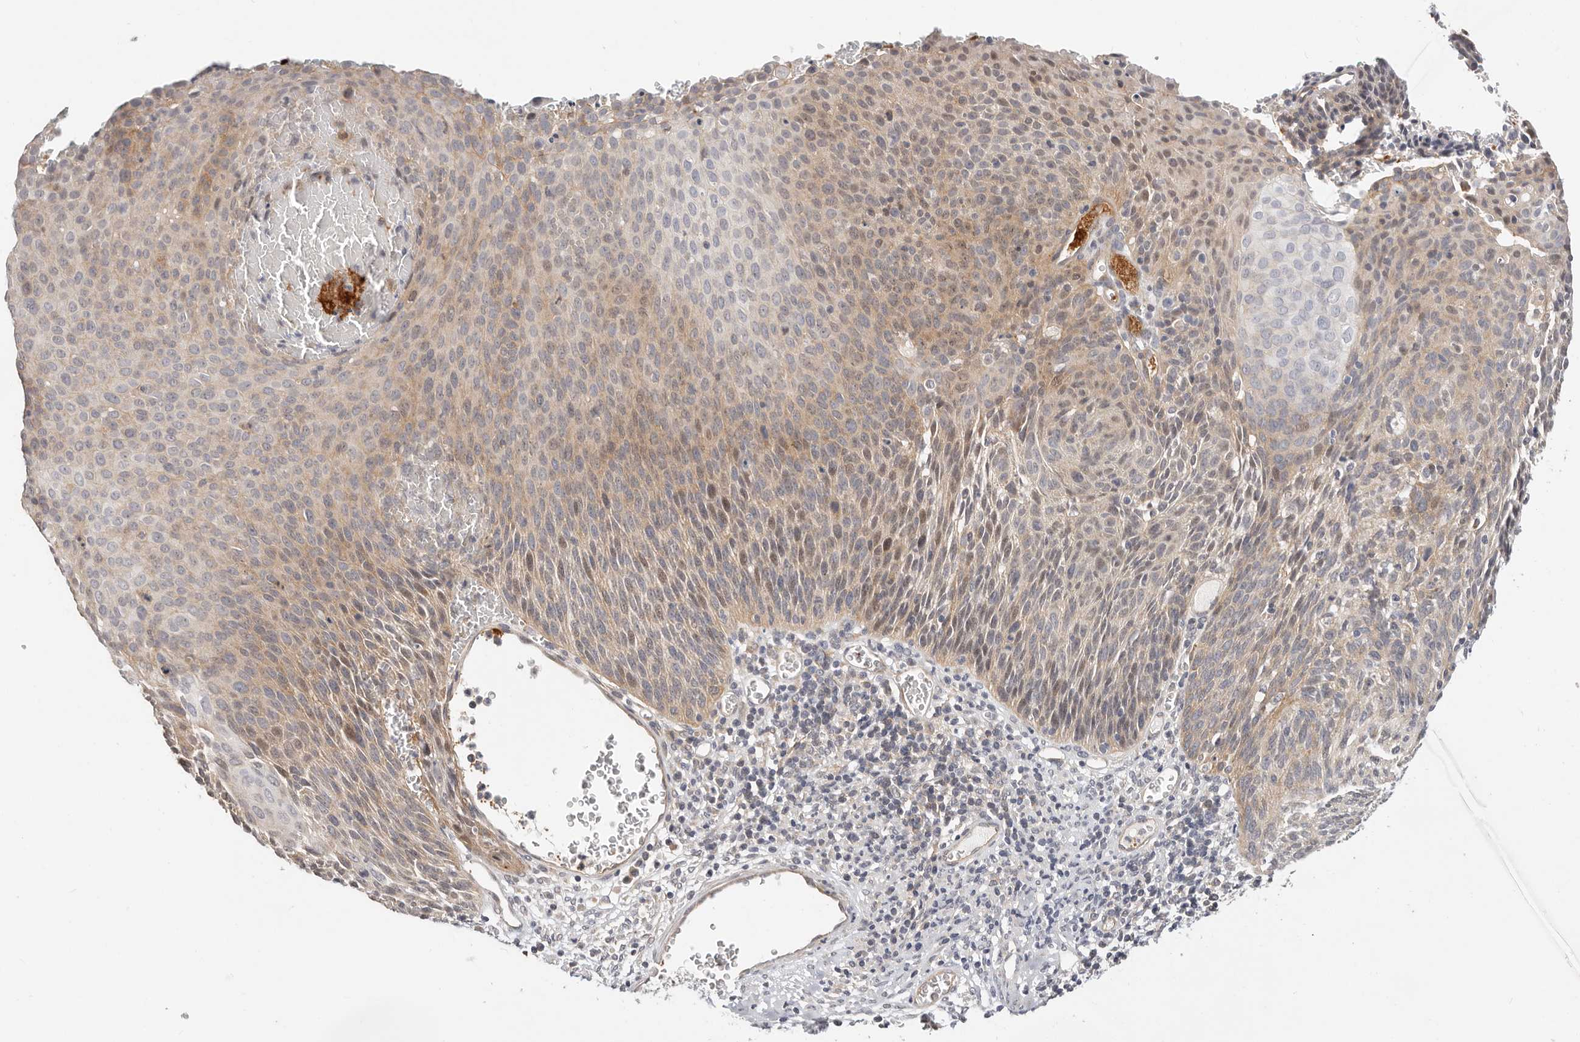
{"staining": {"intensity": "weak", "quantity": "25%-75%", "location": "cytoplasmic/membranous,nuclear"}, "tissue": "cervical cancer", "cell_type": "Tumor cells", "image_type": "cancer", "snomed": [{"axis": "morphology", "description": "Squamous cell carcinoma, NOS"}, {"axis": "topography", "description": "Cervix"}], "caption": "Immunohistochemistry micrograph of neoplastic tissue: cervical cancer (squamous cell carcinoma) stained using immunohistochemistry (IHC) shows low levels of weak protein expression localized specifically in the cytoplasmic/membranous and nuclear of tumor cells, appearing as a cytoplasmic/membranous and nuclear brown color.", "gene": "ZRANB1", "patient": {"sex": "female", "age": 55}}